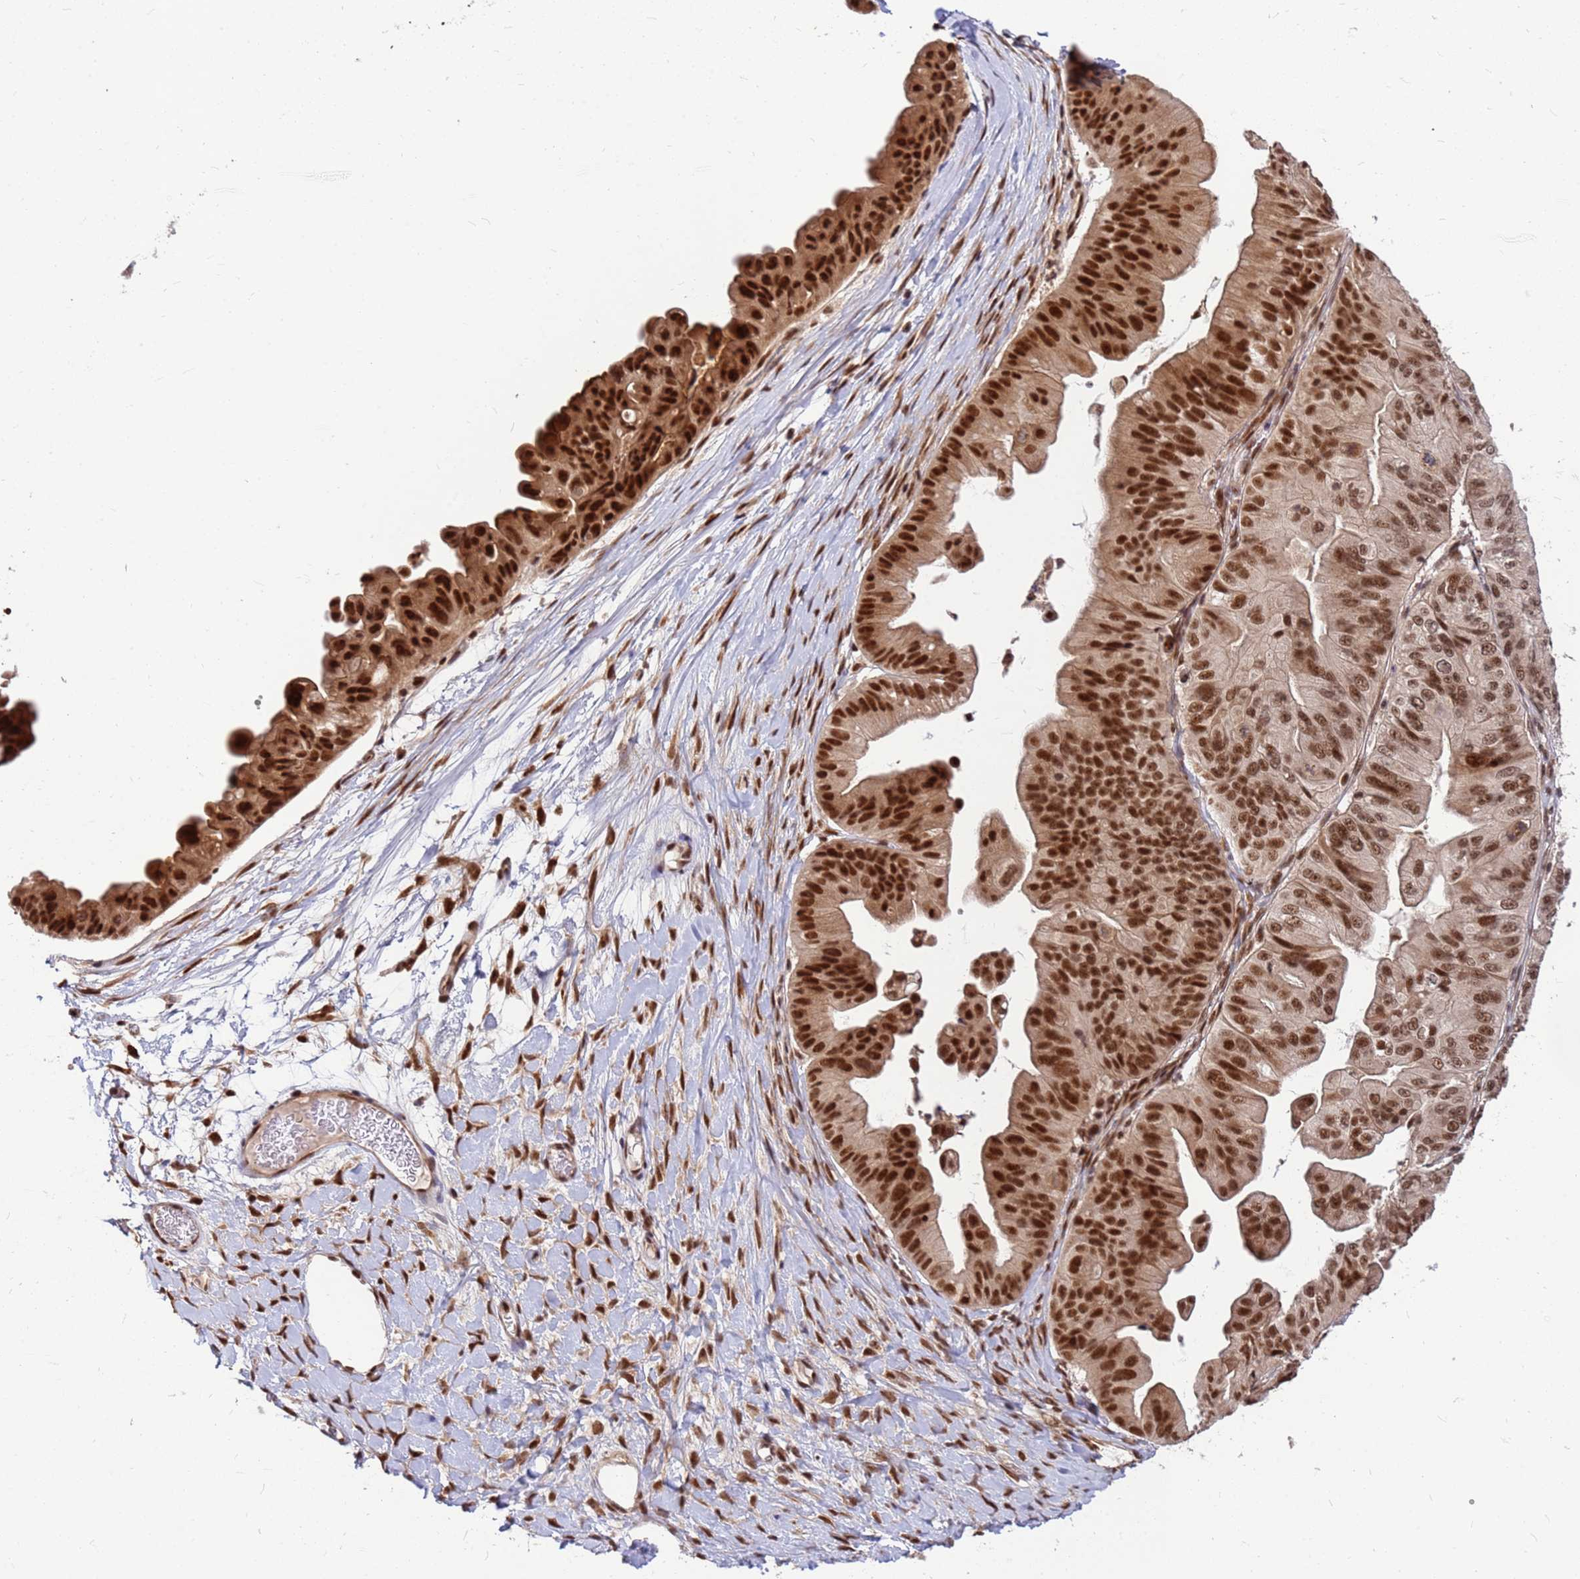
{"staining": {"intensity": "strong", "quantity": ">75%", "location": "nuclear"}, "tissue": "ovarian cancer", "cell_type": "Tumor cells", "image_type": "cancer", "snomed": [{"axis": "morphology", "description": "Cystadenocarcinoma, mucinous, NOS"}, {"axis": "topography", "description": "Ovary"}], "caption": "This image exhibits immunohistochemistry staining of human ovarian cancer, with high strong nuclear expression in about >75% of tumor cells.", "gene": "NCBP2", "patient": {"sex": "female", "age": 61}}